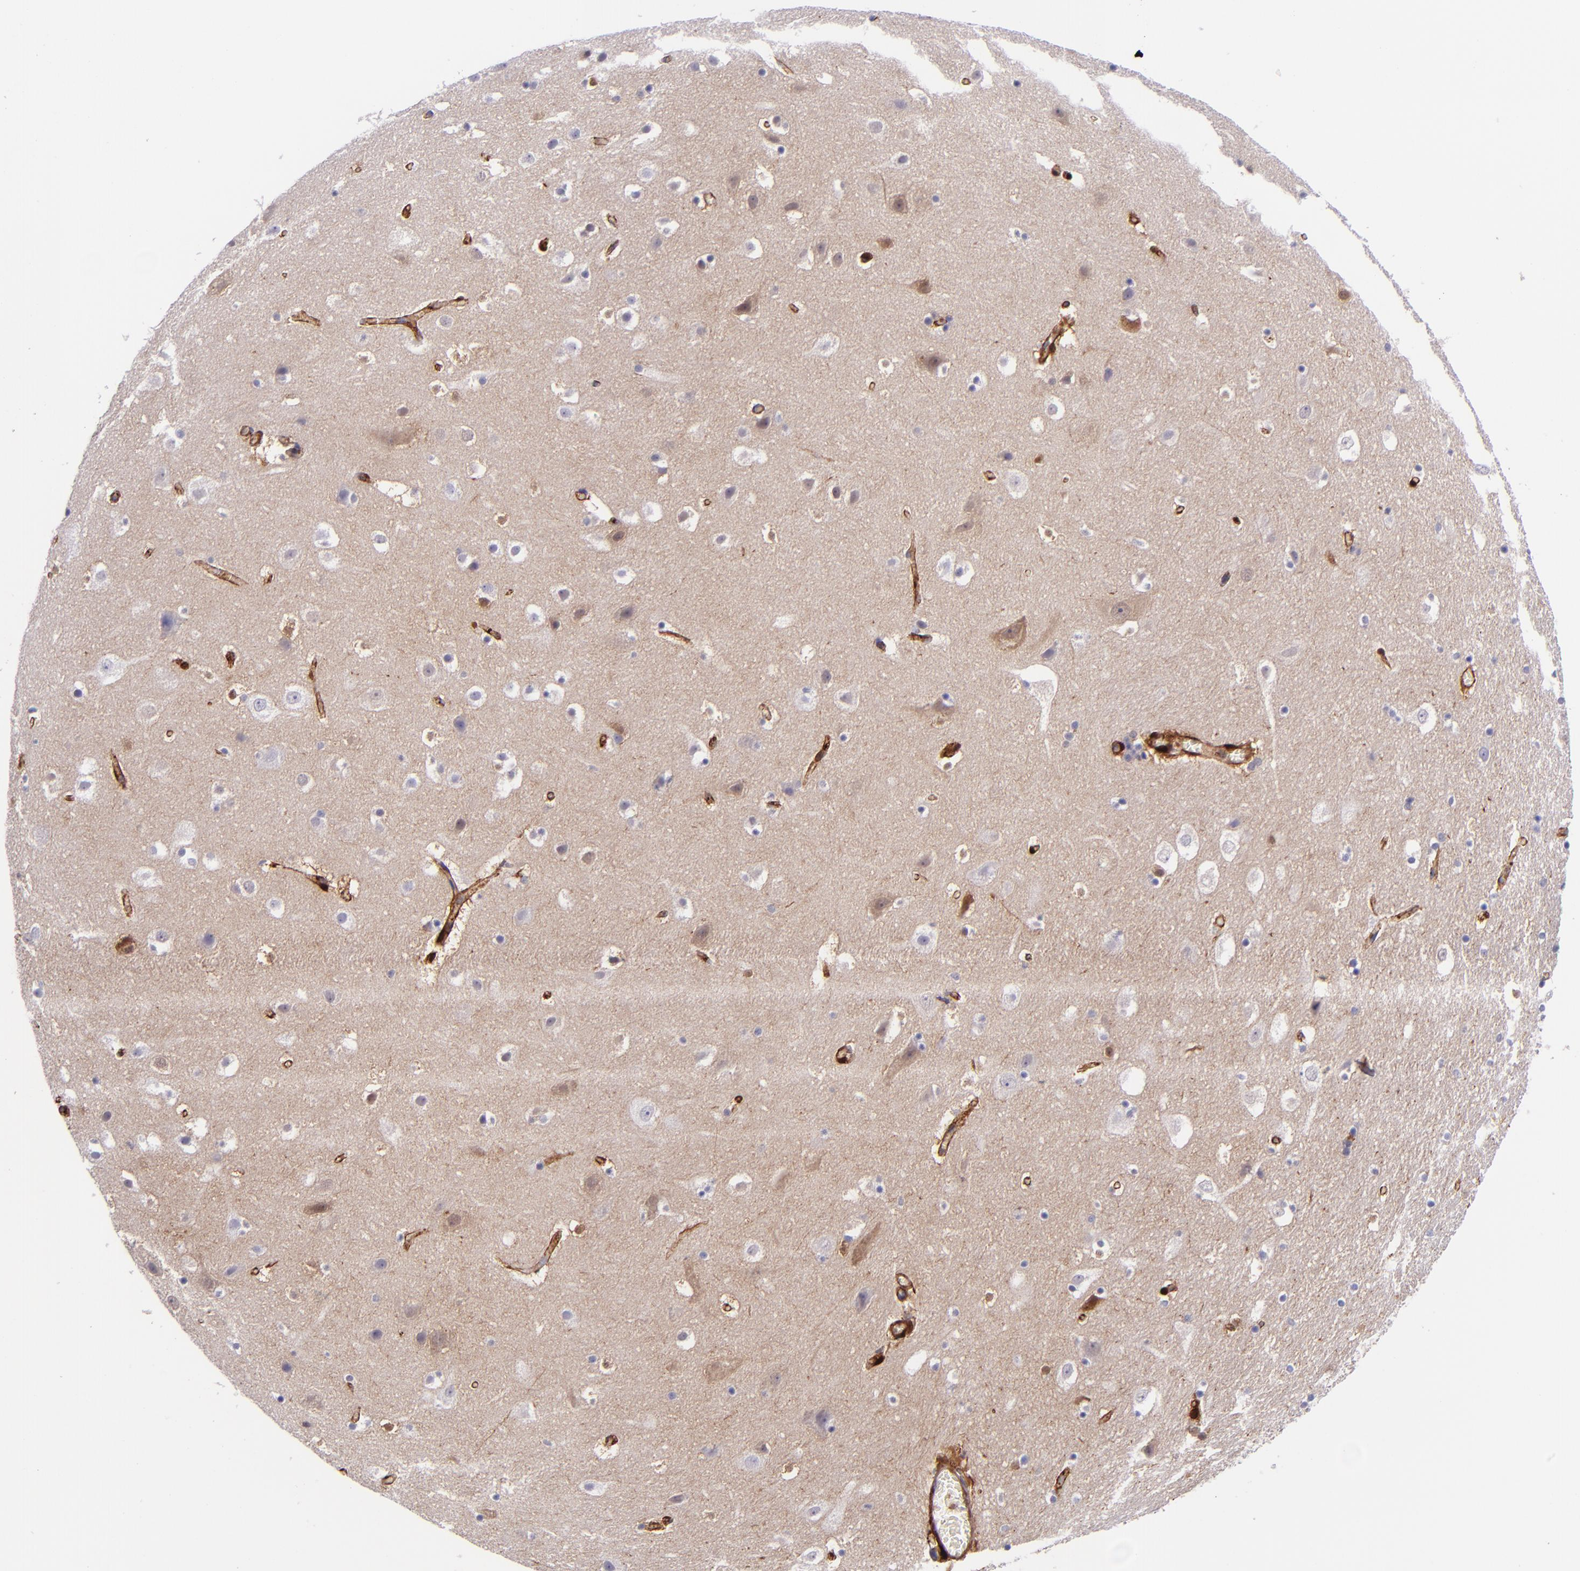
{"staining": {"intensity": "moderate", "quantity": "<25%", "location": "cytoplasmic/membranous,nuclear"}, "tissue": "hippocampus", "cell_type": "Glial cells", "image_type": "normal", "snomed": [{"axis": "morphology", "description": "Normal tissue, NOS"}, {"axis": "topography", "description": "Hippocampus"}], "caption": "About <25% of glial cells in benign hippocampus exhibit moderate cytoplasmic/membranous,nuclear protein positivity as visualized by brown immunohistochemical staining.", "gene": "LGALS1", "patient": {"sex": "male", "age": 45}}